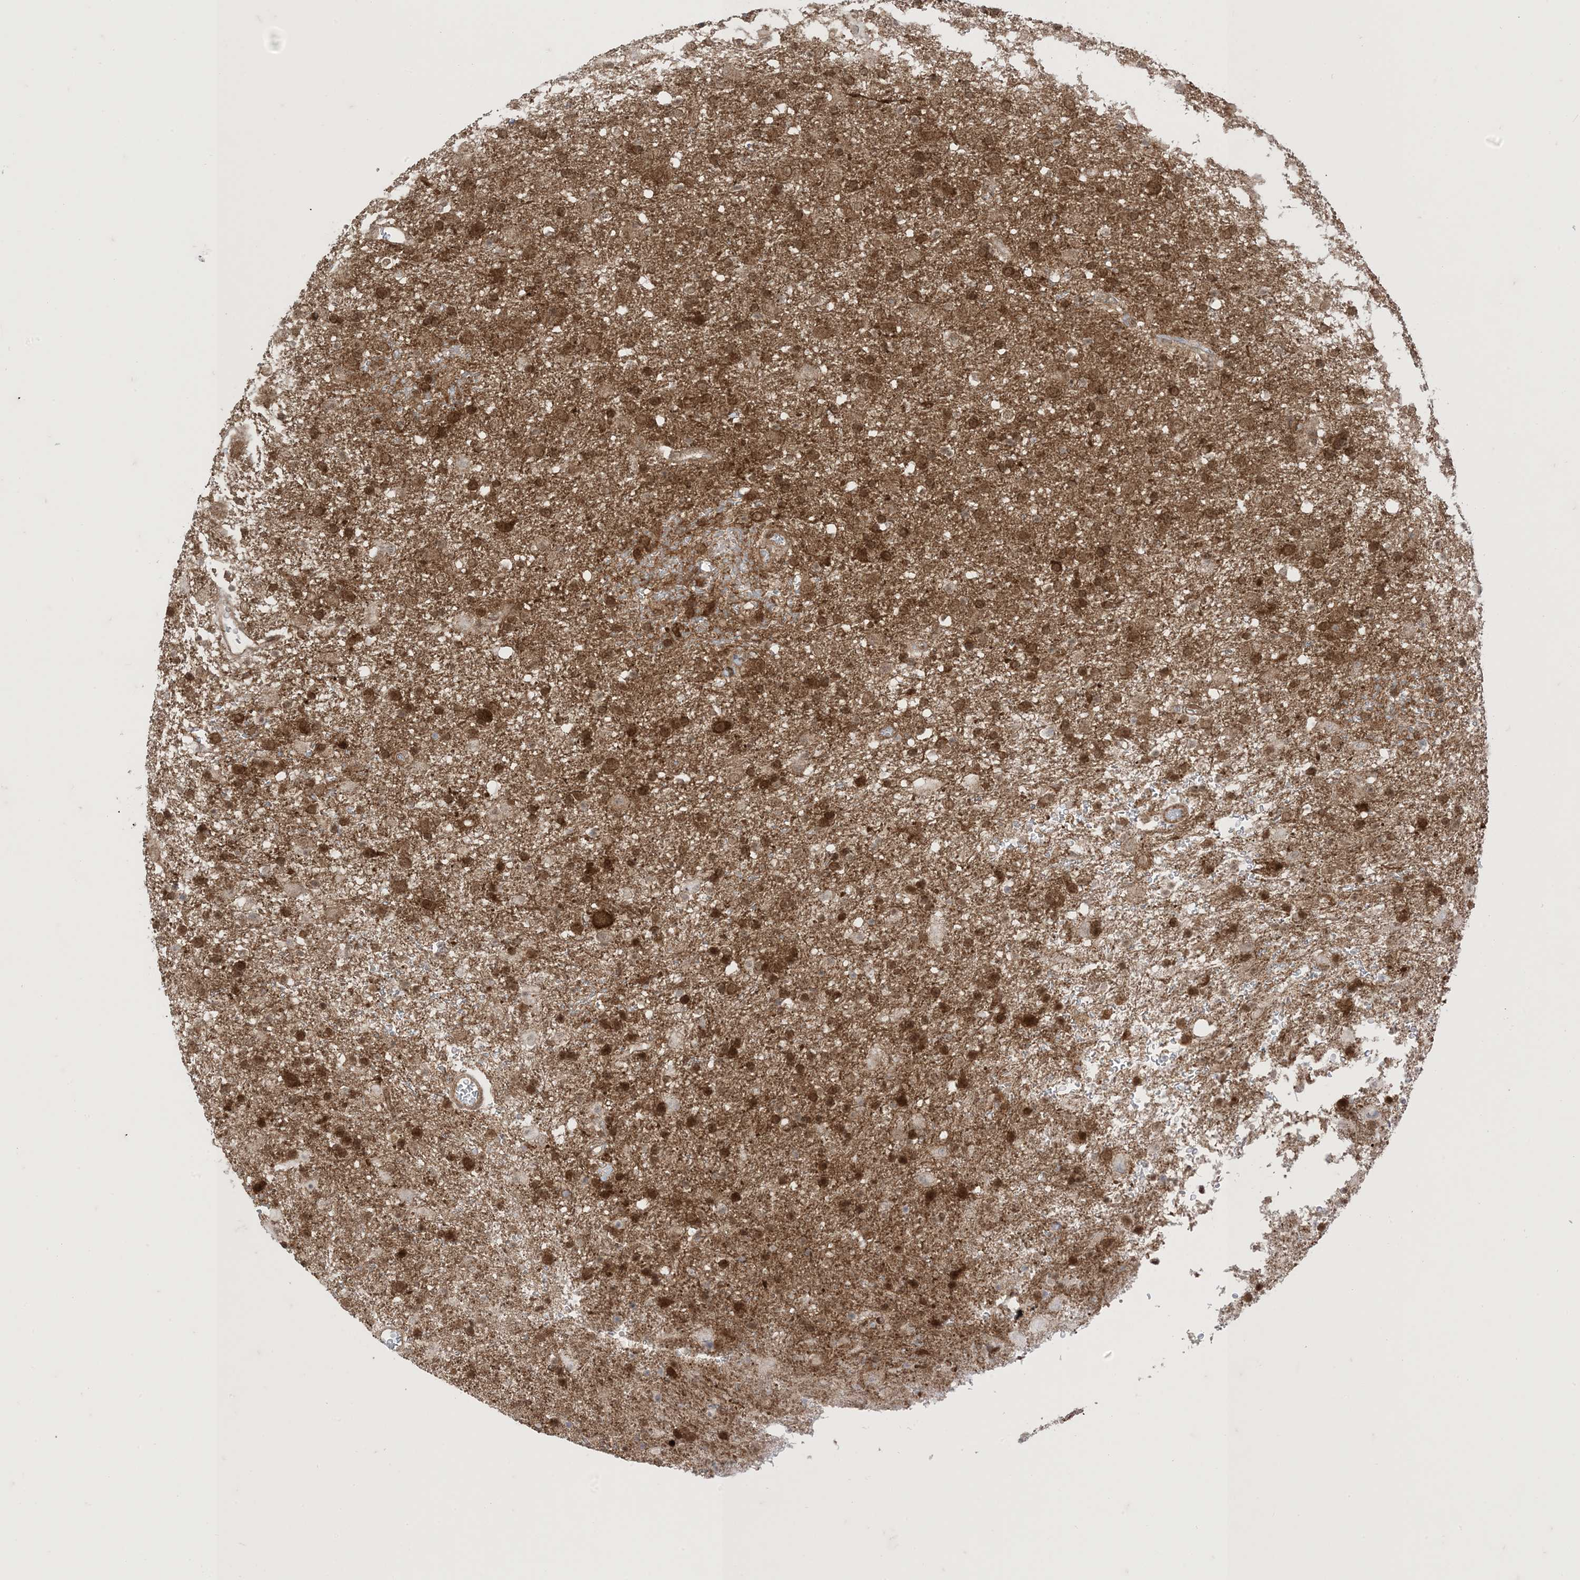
{"staining": {"intensity": "moderate", "quantity": ">75%", "location": "cytoplasmic/membranous,nuclear"}, "tissue": "glioma", "cell_type": "Tumor cells", "image_type": "cancer", "snomed": [{"axis": "morphology", "description": "Glioma, malignant, Low grade"}, {"axis": "topography", "description": "Brain"}], "caption": "Malignant glioma (low-grade) was stained to show a protein in brown. There is medium levels of moderate cytoplasmic/membranous and nuclear positivity in approximately >75% of tumor cells.", "gene": "PTPA", "patient": {"sex": "male", "age": 65}}